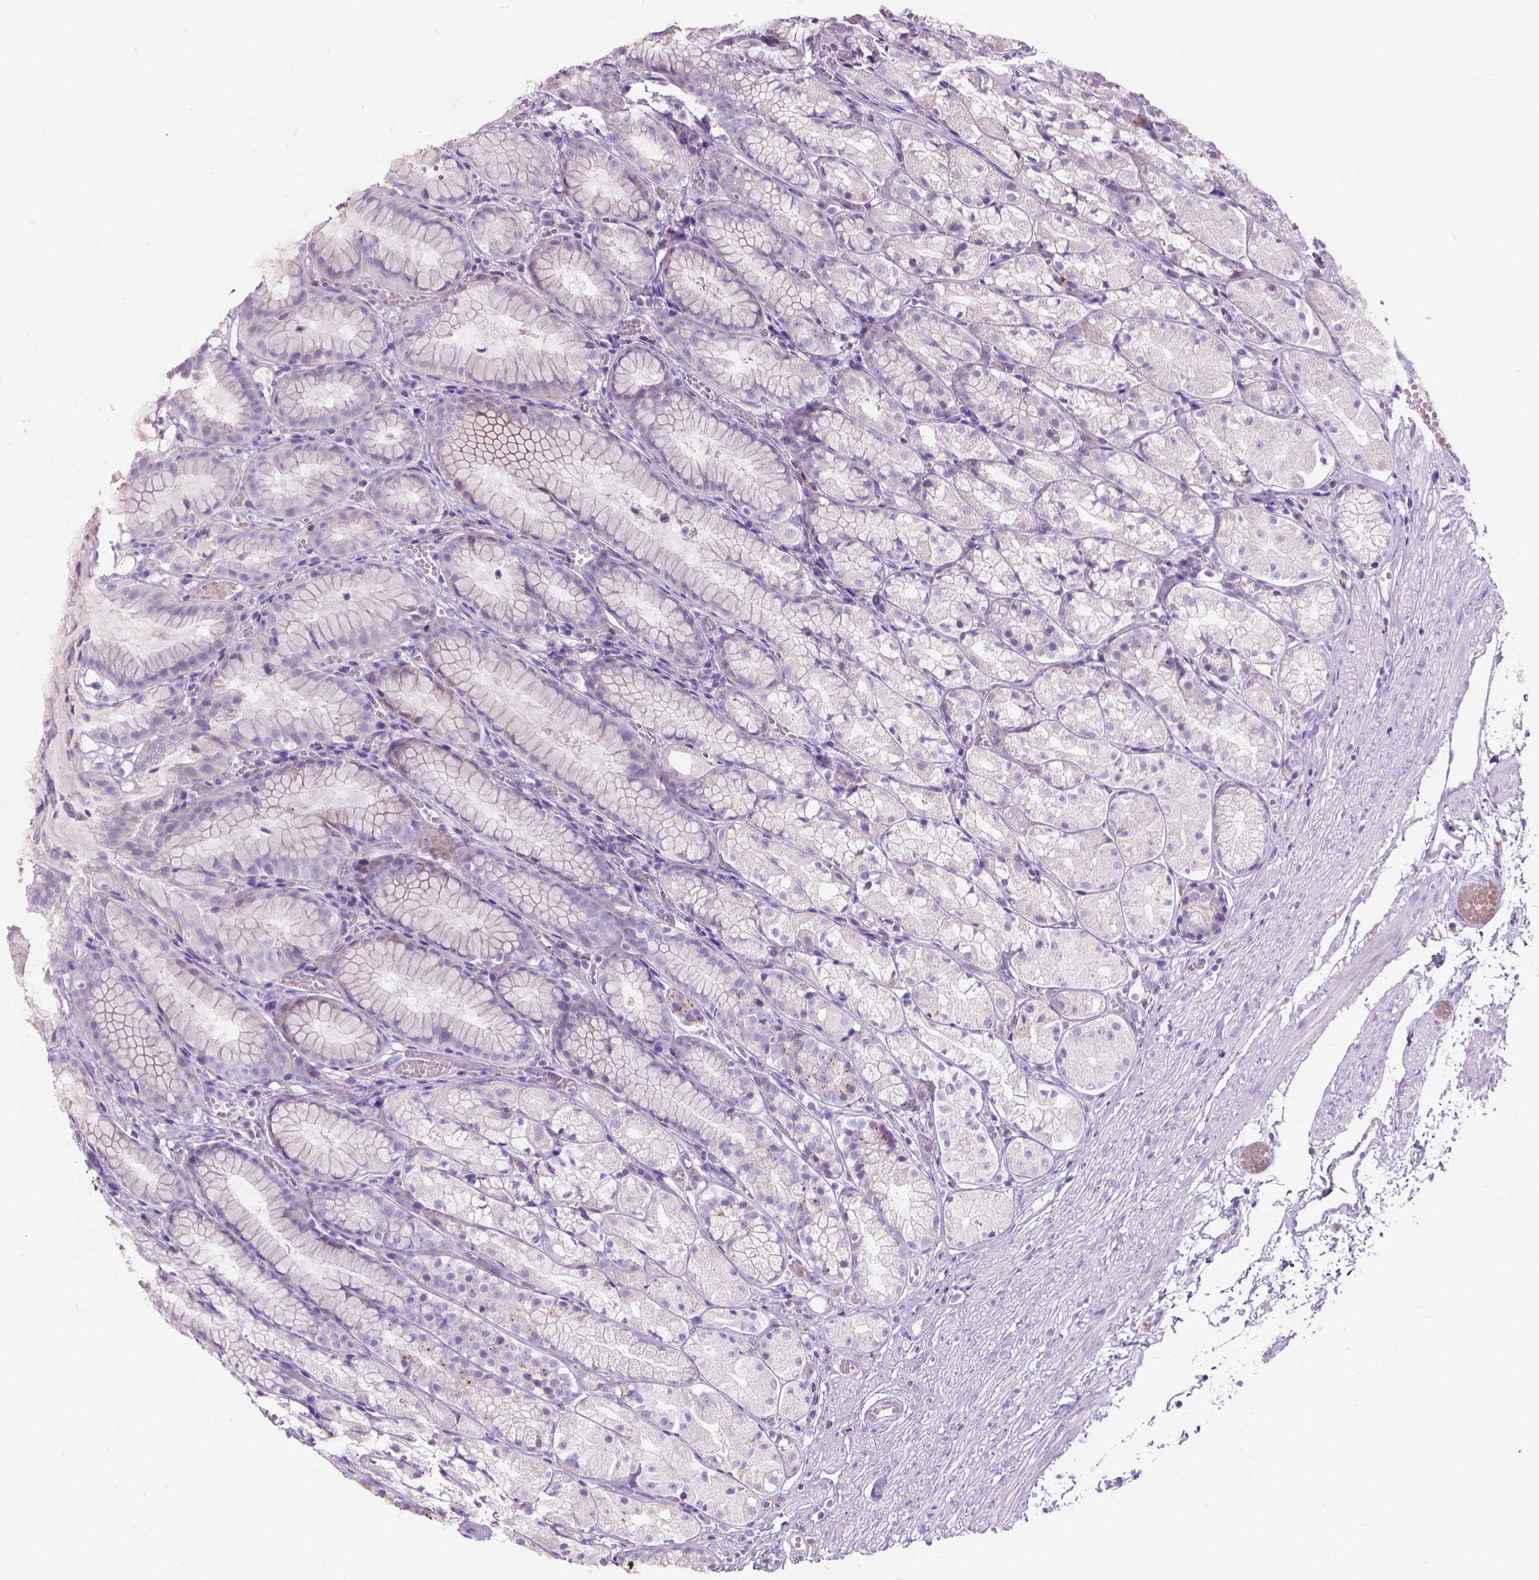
{"staining": {"intensity": "negative", "quantity": "none", "location": "none"}, "tissue": "stomach", "cell_type": "Glandular cells", "image_type": "normal", "snomed": [{"axis": "morphology", "description": "Normal tissue, NOS"}, {"axis": "topography", "description": "Stomach"}], "caption": "Protein analysis of unremarkable stomach exhibits no significant staining in glandular cells.", "gene": "NOXO1", "patient": {"sex": "male", "age": 70}}